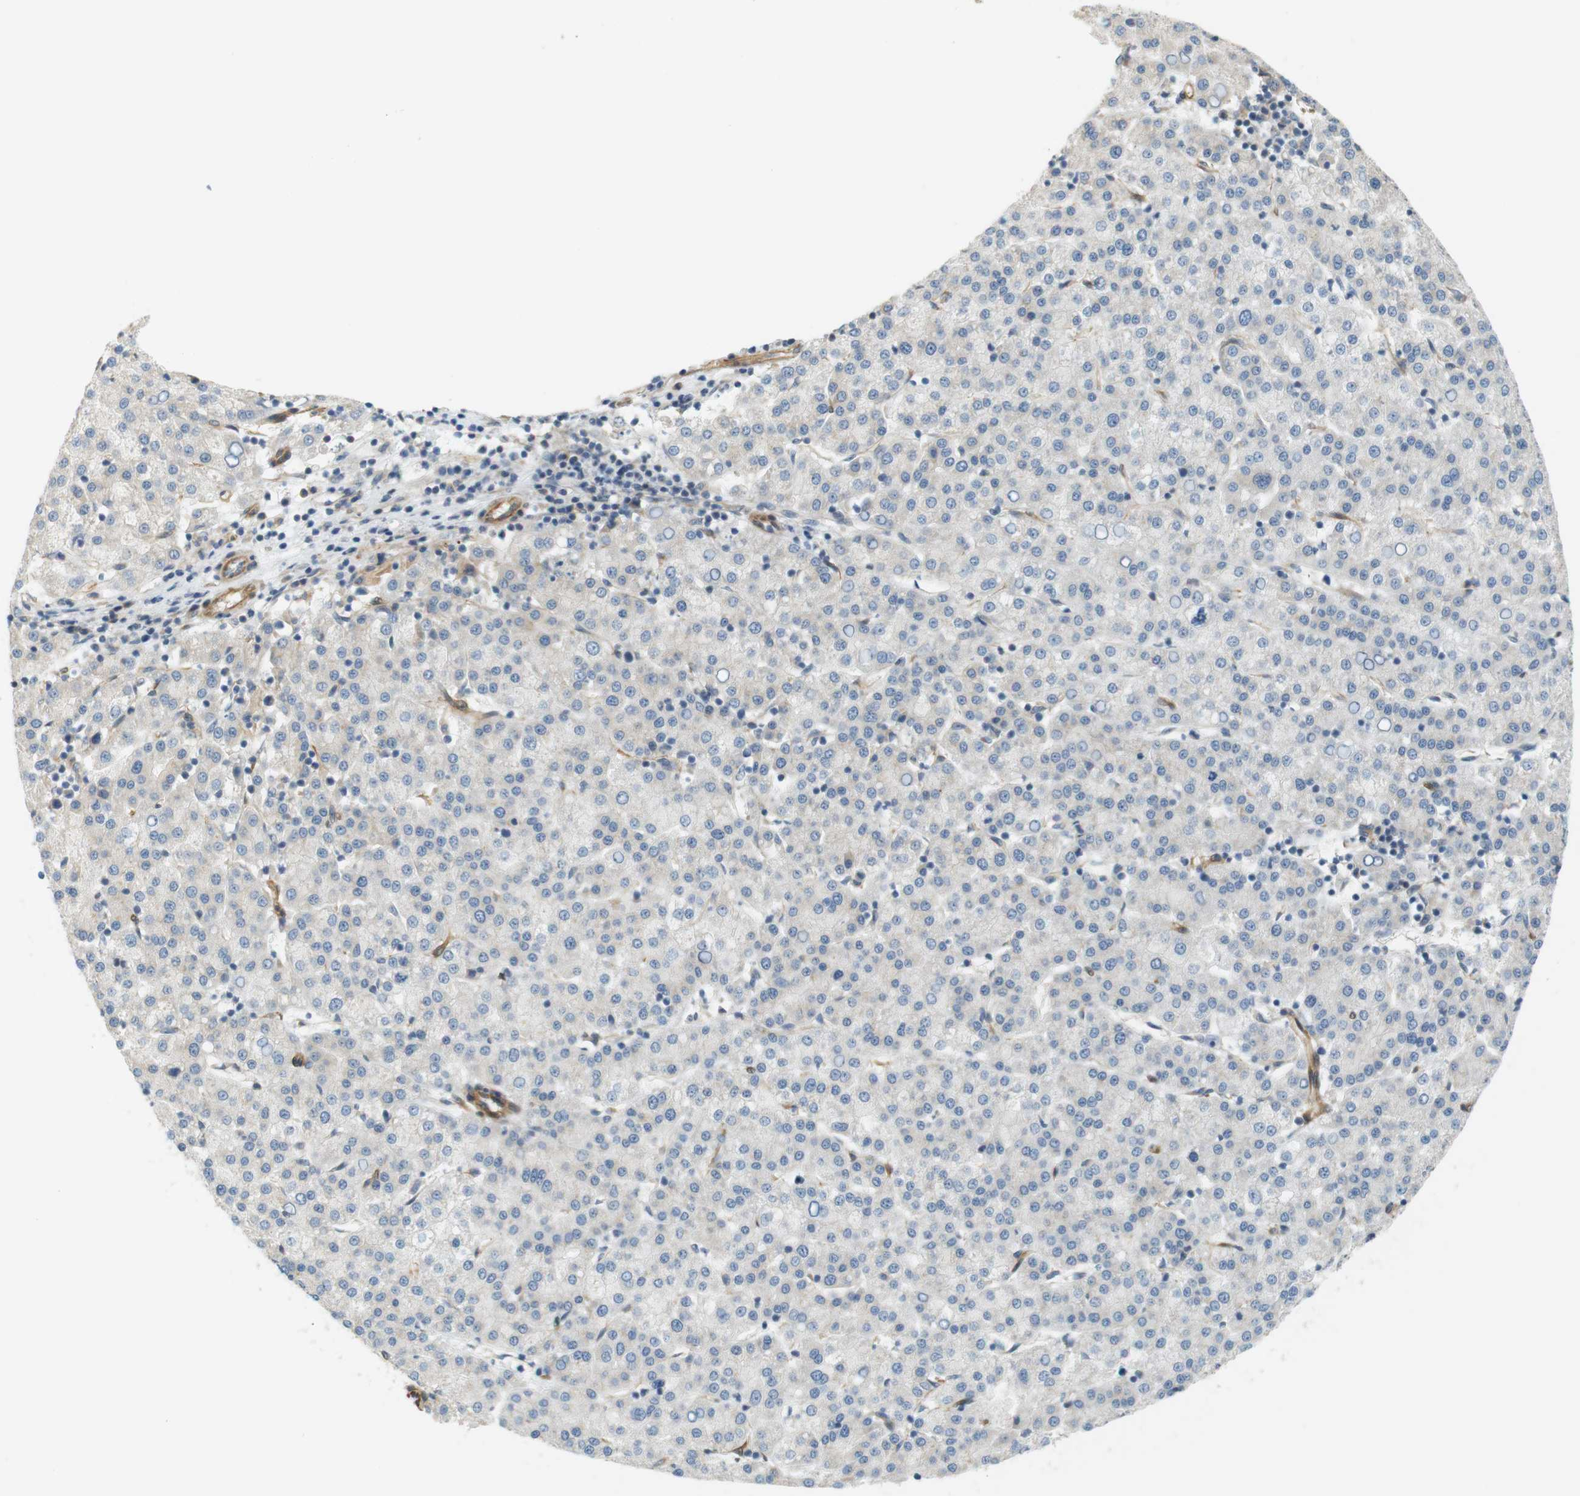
{"staining": {"intensity": "negative", "quantity": "none", "location": "none"}, "tissue": "liver cancer", "cell_type": "Tumor cells", "image_type": "cancer", "snomed": [{"axis": "morphology", "description": "Carcinoma, Hepatocellular, NOS"}, {"axis": "topography", "description": "Liver"}], "caption": "Liver cancer (hepatocellular carcinoma) was stained to show a protein in brown. There is no significant expression in tumor cells.", "gene": "CYTH3", "patient": {"sex": "female", "age": 58}}